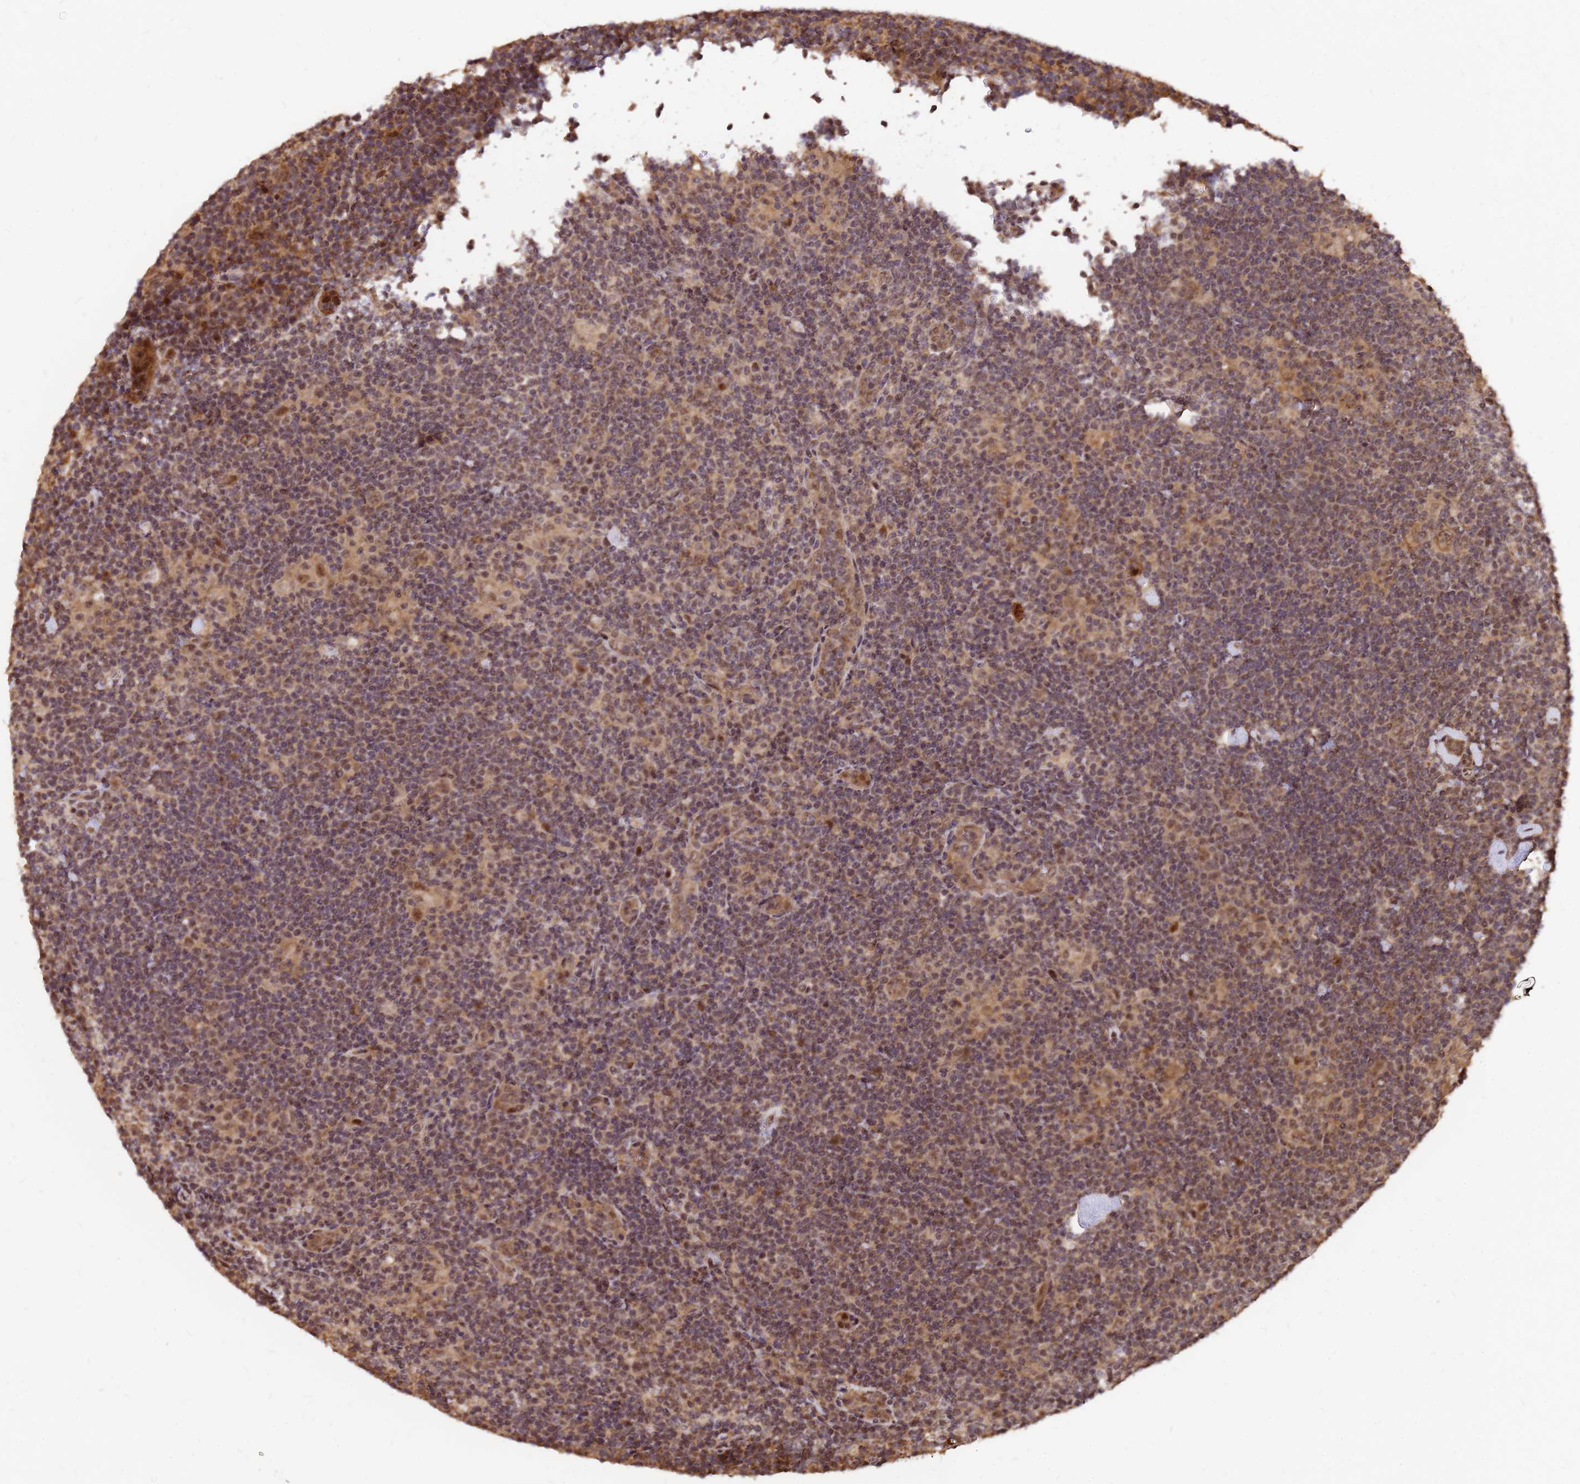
{"staining": {"intensity": "moderate", "quantity": ">75%", "location": "cytoplasmic/membranous,nuclear"}, "tissue": "lymphoma", "cell_type": "Tumor cells", "image_type": "cancer", "snomed": [{"axis": "morphology", "description": "Hodgkin's disease, NOS"}, {"axis": "topography", "description": "Lymph node"}], "caption": "Brown immunohistochemical staining in Hodgkin's disease displays moderate cytoplasmic/membranous and nuclear staining in approximately >75% of tumor cells.", "gene": "GPATCH8", "patient": {"sex": "female", "age": 57}}